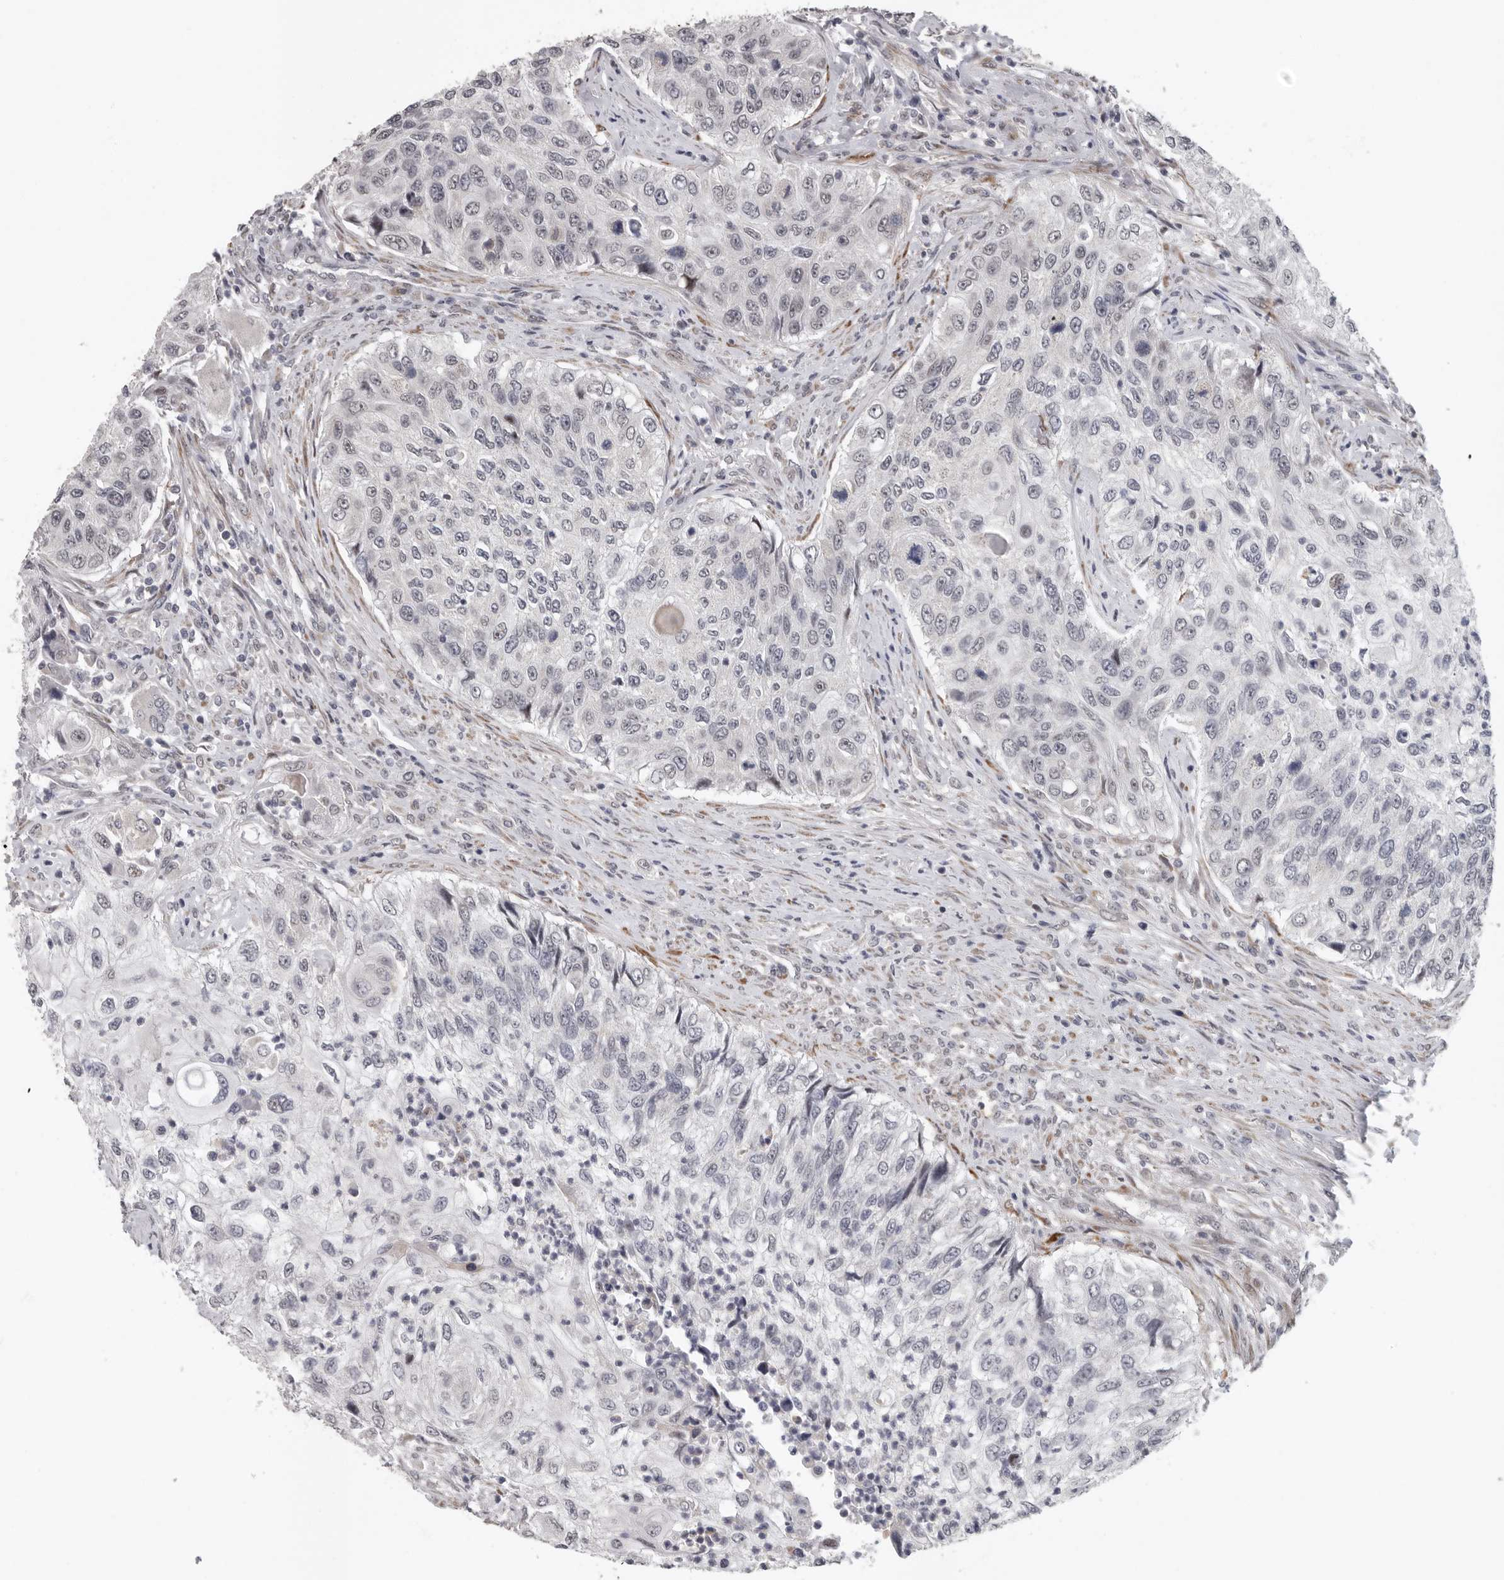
{"staining": {"intensity": "negative", "quantity": "none", "location": "none"}, "tissue": "urothelial cancer", "cell_type": "Tumor cells", "image_type": "cancer", "snomed": [{"axis": "morphology", "description": "Urothelial carcinoma, High grade"}, {"axis": "topography", "description": "Urinary bladder"}], "caption": "DAB immunohistochemical staining of urothelial cancer shows no significant expression in tumor cells.", "gene": "RALGPS2", "patient": {"sex": "female", "age": 60}}